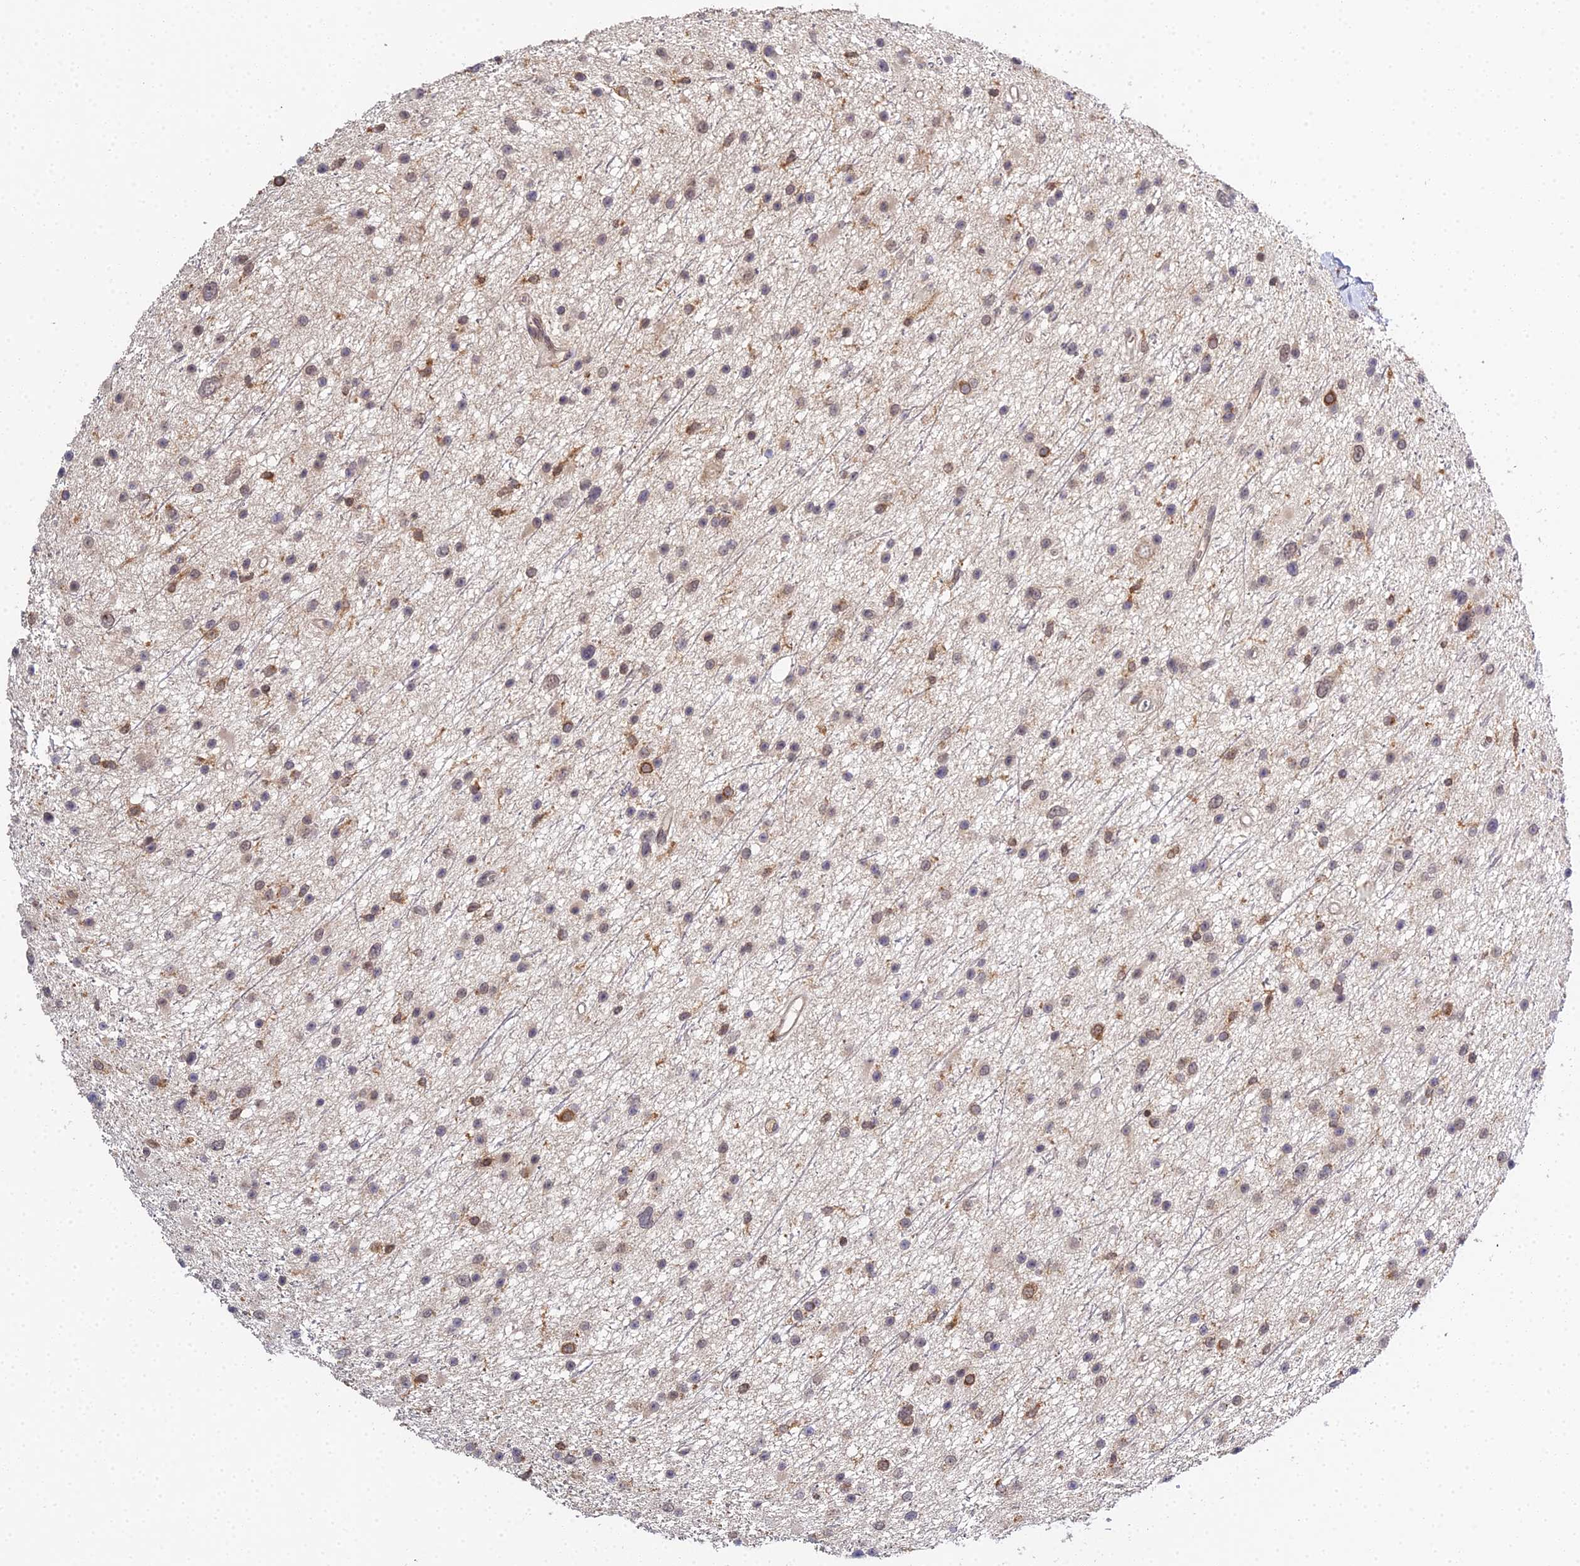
{"staining": {"intensity": "weak", "quantity": "25%-75%", "location": "cytoplasmic/membranous"}, "tissue": "glioma", "cell_type": "Tumor cells", "image_type": "cancer", "snomed": [{"axis": "morphology", "description": "Glioma, malignant, Low grade"}, {"axis": "topography", "description": "Cerebral cortex"}], "caption": "DAB (3,3'-diaminobenzidine) immunohistochemical staining of malignant glioma (low-grade) demonstrates weak cytoplasmic/membranous protein expression in about 25%-75% of tumor cells.", "gene": "TPRX1", "patient": {"sex": "female", "age": 39}}